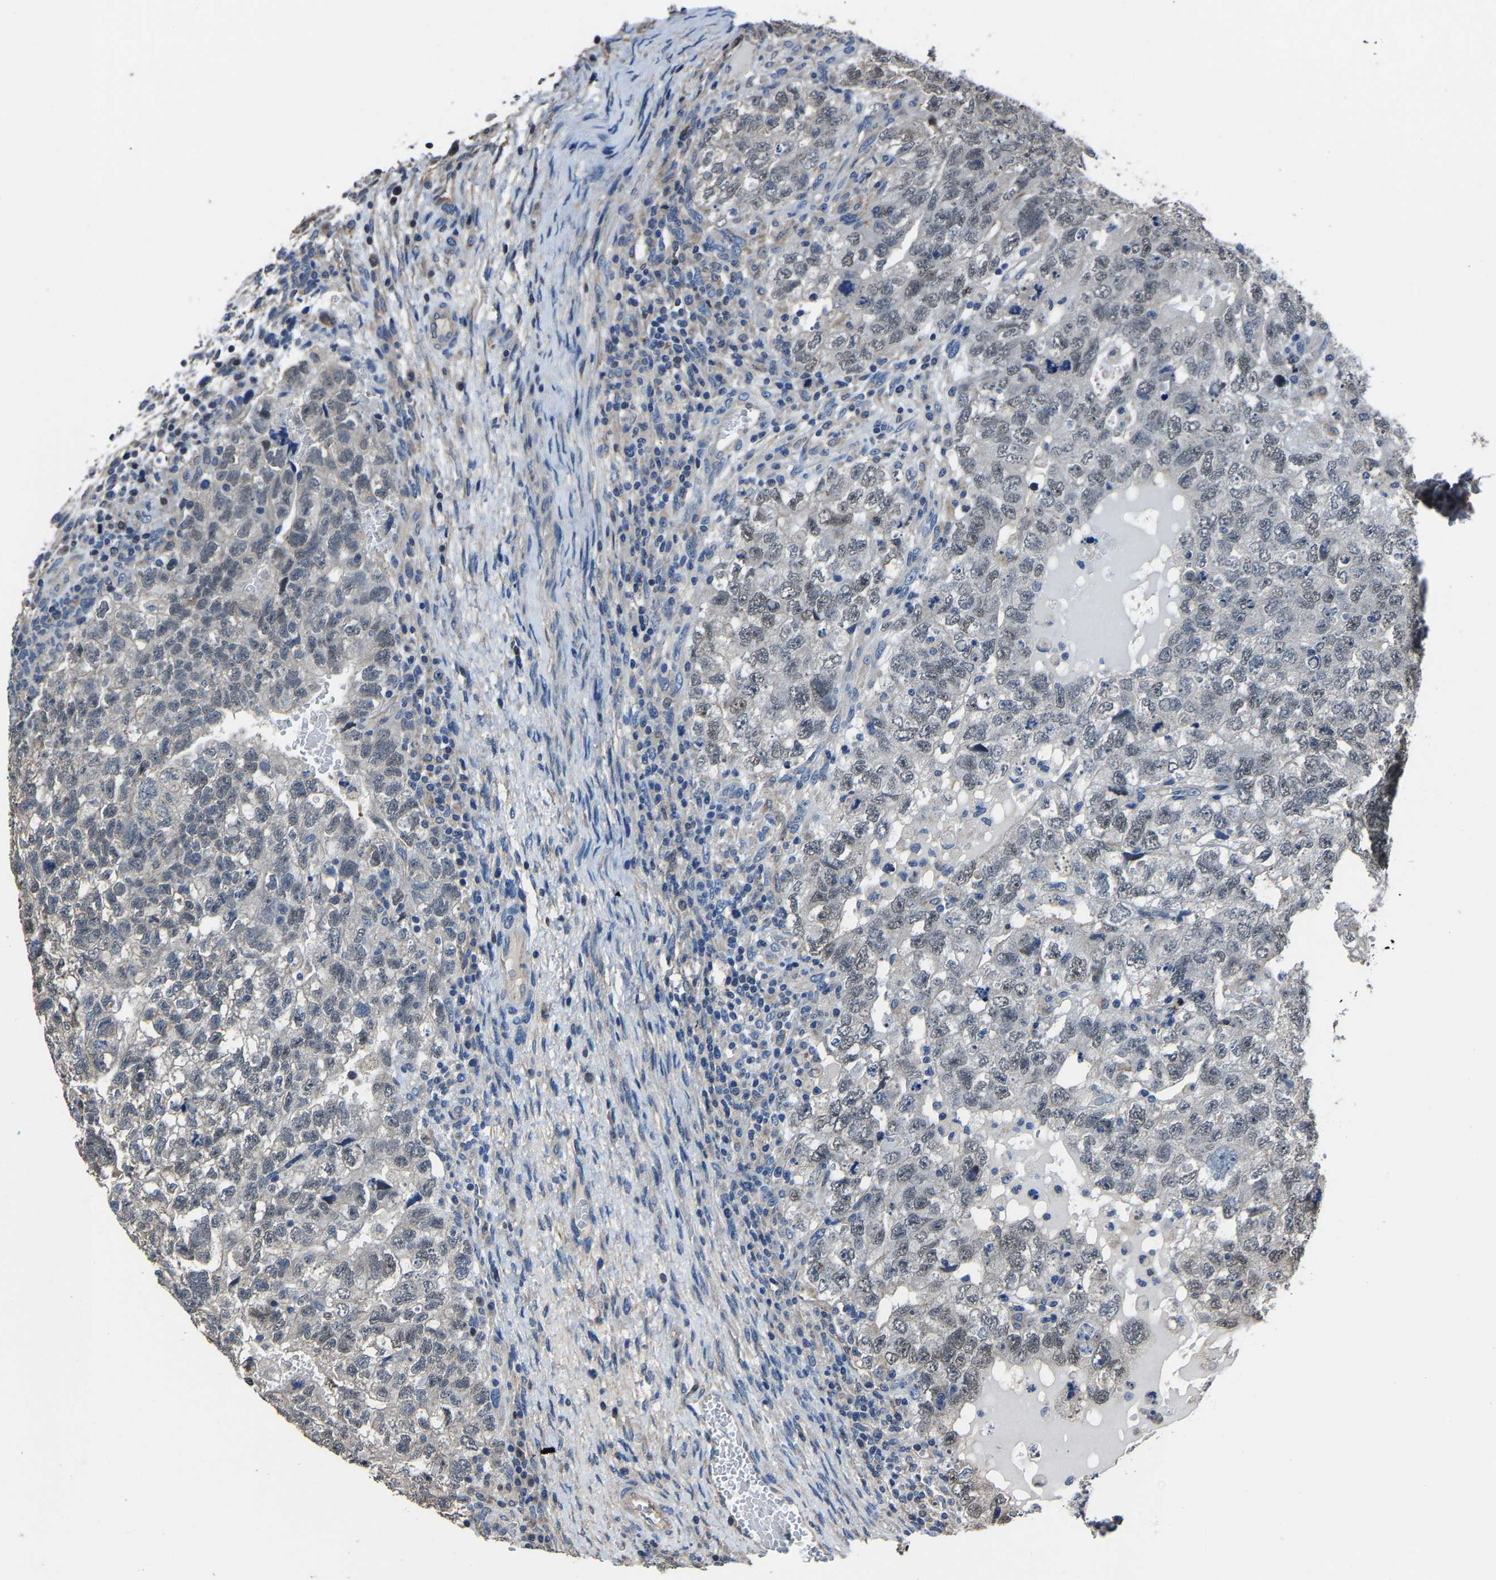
{"staining": {"intensity": "weak", "quantity": "25%-75%", "location": "nuclear"}, "tissue": "testis cancer", "cell_type": "Tumor cells", "image_type": "cancer", "snomed": [{"axis": "morphology", "description": "Carcinoma, Embryonal, NOS"}, {"axis": "topography", "description": "Testis"}], "caption": "The image reveals immunohistochemical staining of testis embryonal carcinoma. There is weak nuclear positivity is present in about 25%-75% of tumor cells. (Brightfield microscopy of DAB IHC at high magnification).", "gene": "STRBP", "patient": {"sex": "male", "age": 36}}